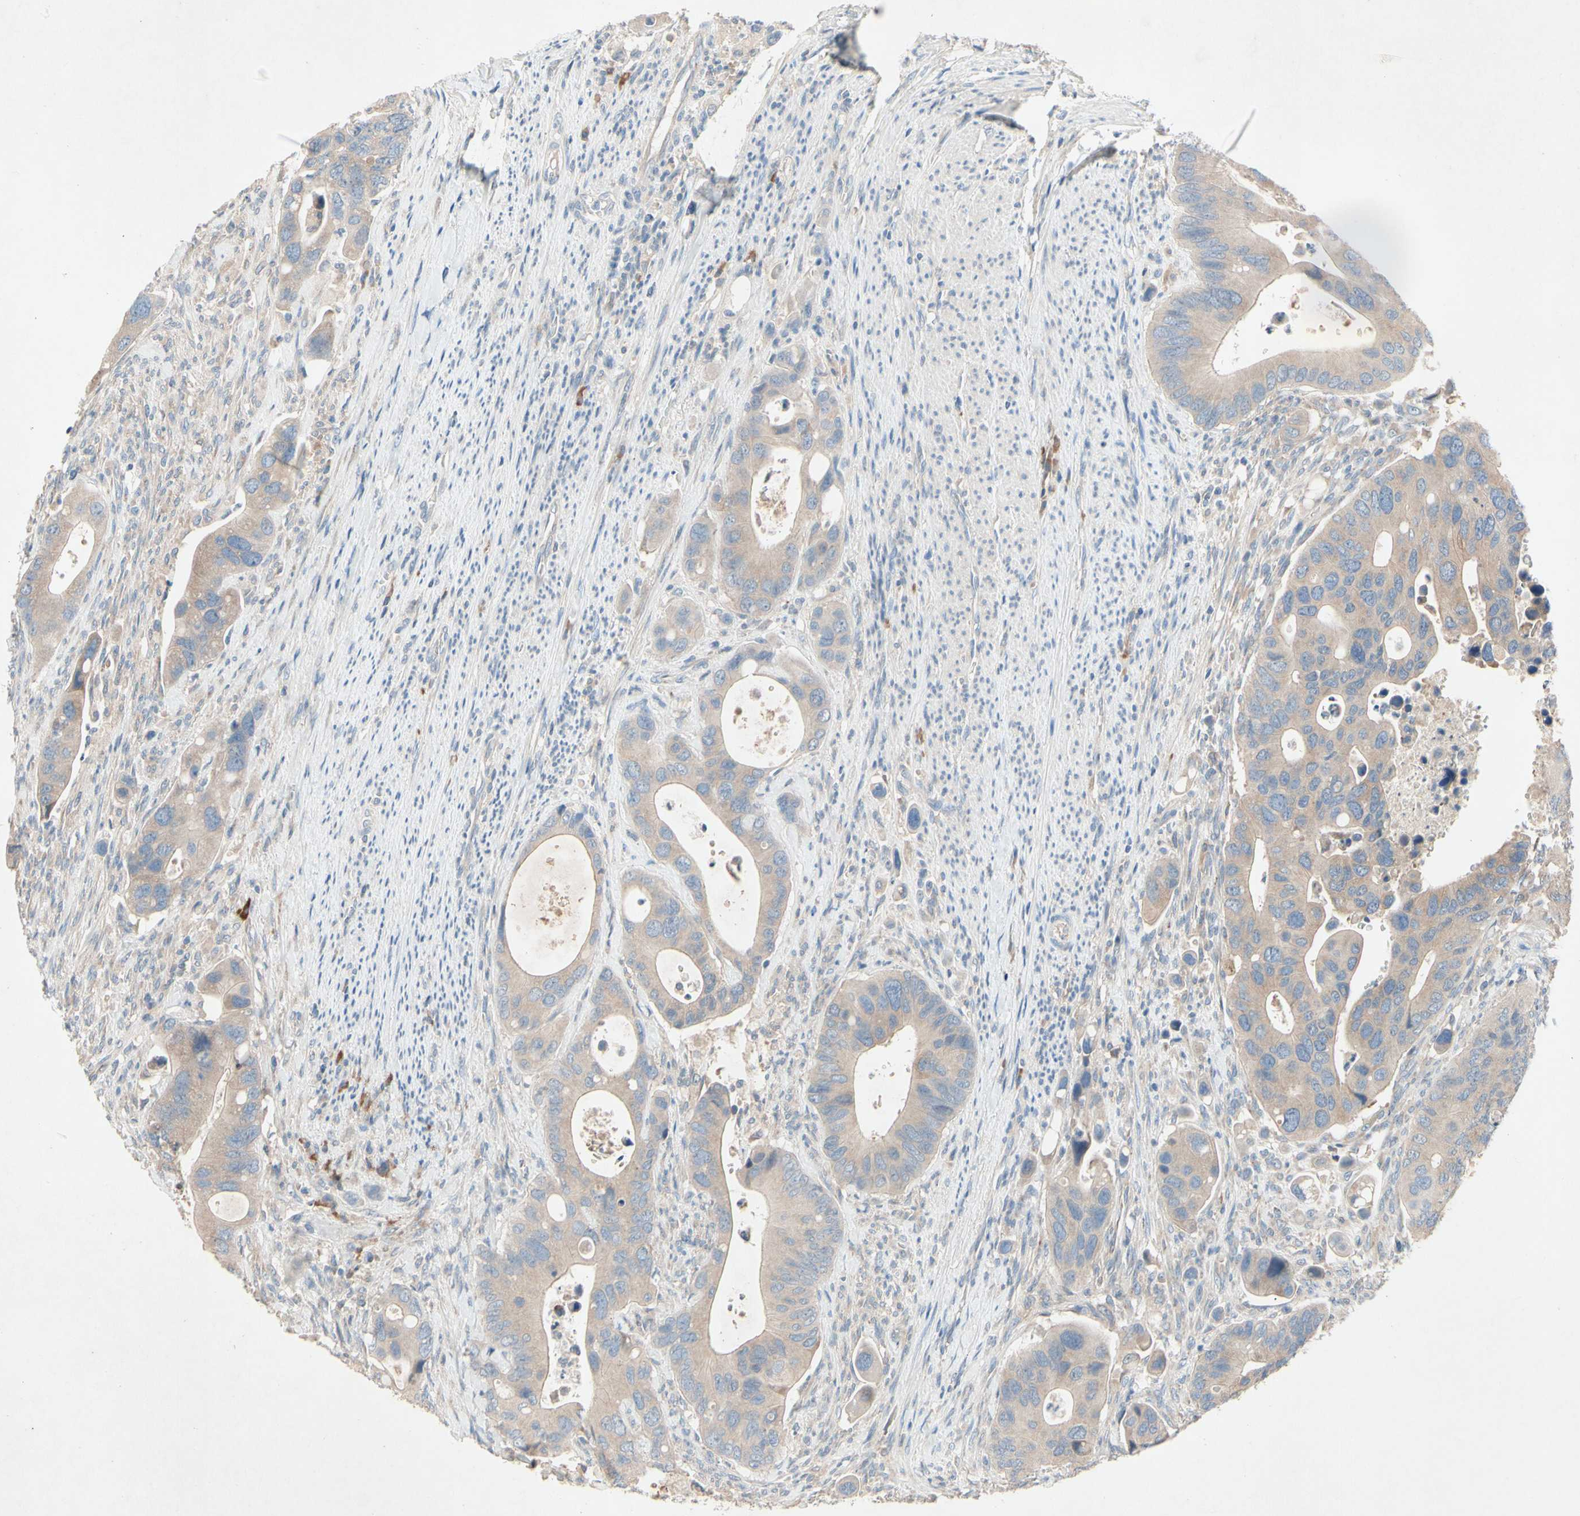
{"staining": {"intensity": "moderate", "quantity": ">75%", "location": "cytoplasmic/membranous"}, "tissue": "colorectal cancer", "cell_type": "Tumor cells", "image_type": "cancer", "snomed": [{"axis": "morphology", "description": "Adenocarcinoma, NOS"}, {"axis": "topography", "description": "Rectum"}], "caption": "Colorectal adenocarcinoma stained for a protein (brown) displays moderate cytoplasmic/membranous positive staining in approximately >75% of tumor cells.", "gene": "PRDX4", "patient": {"sex": "female", "age": 57}}